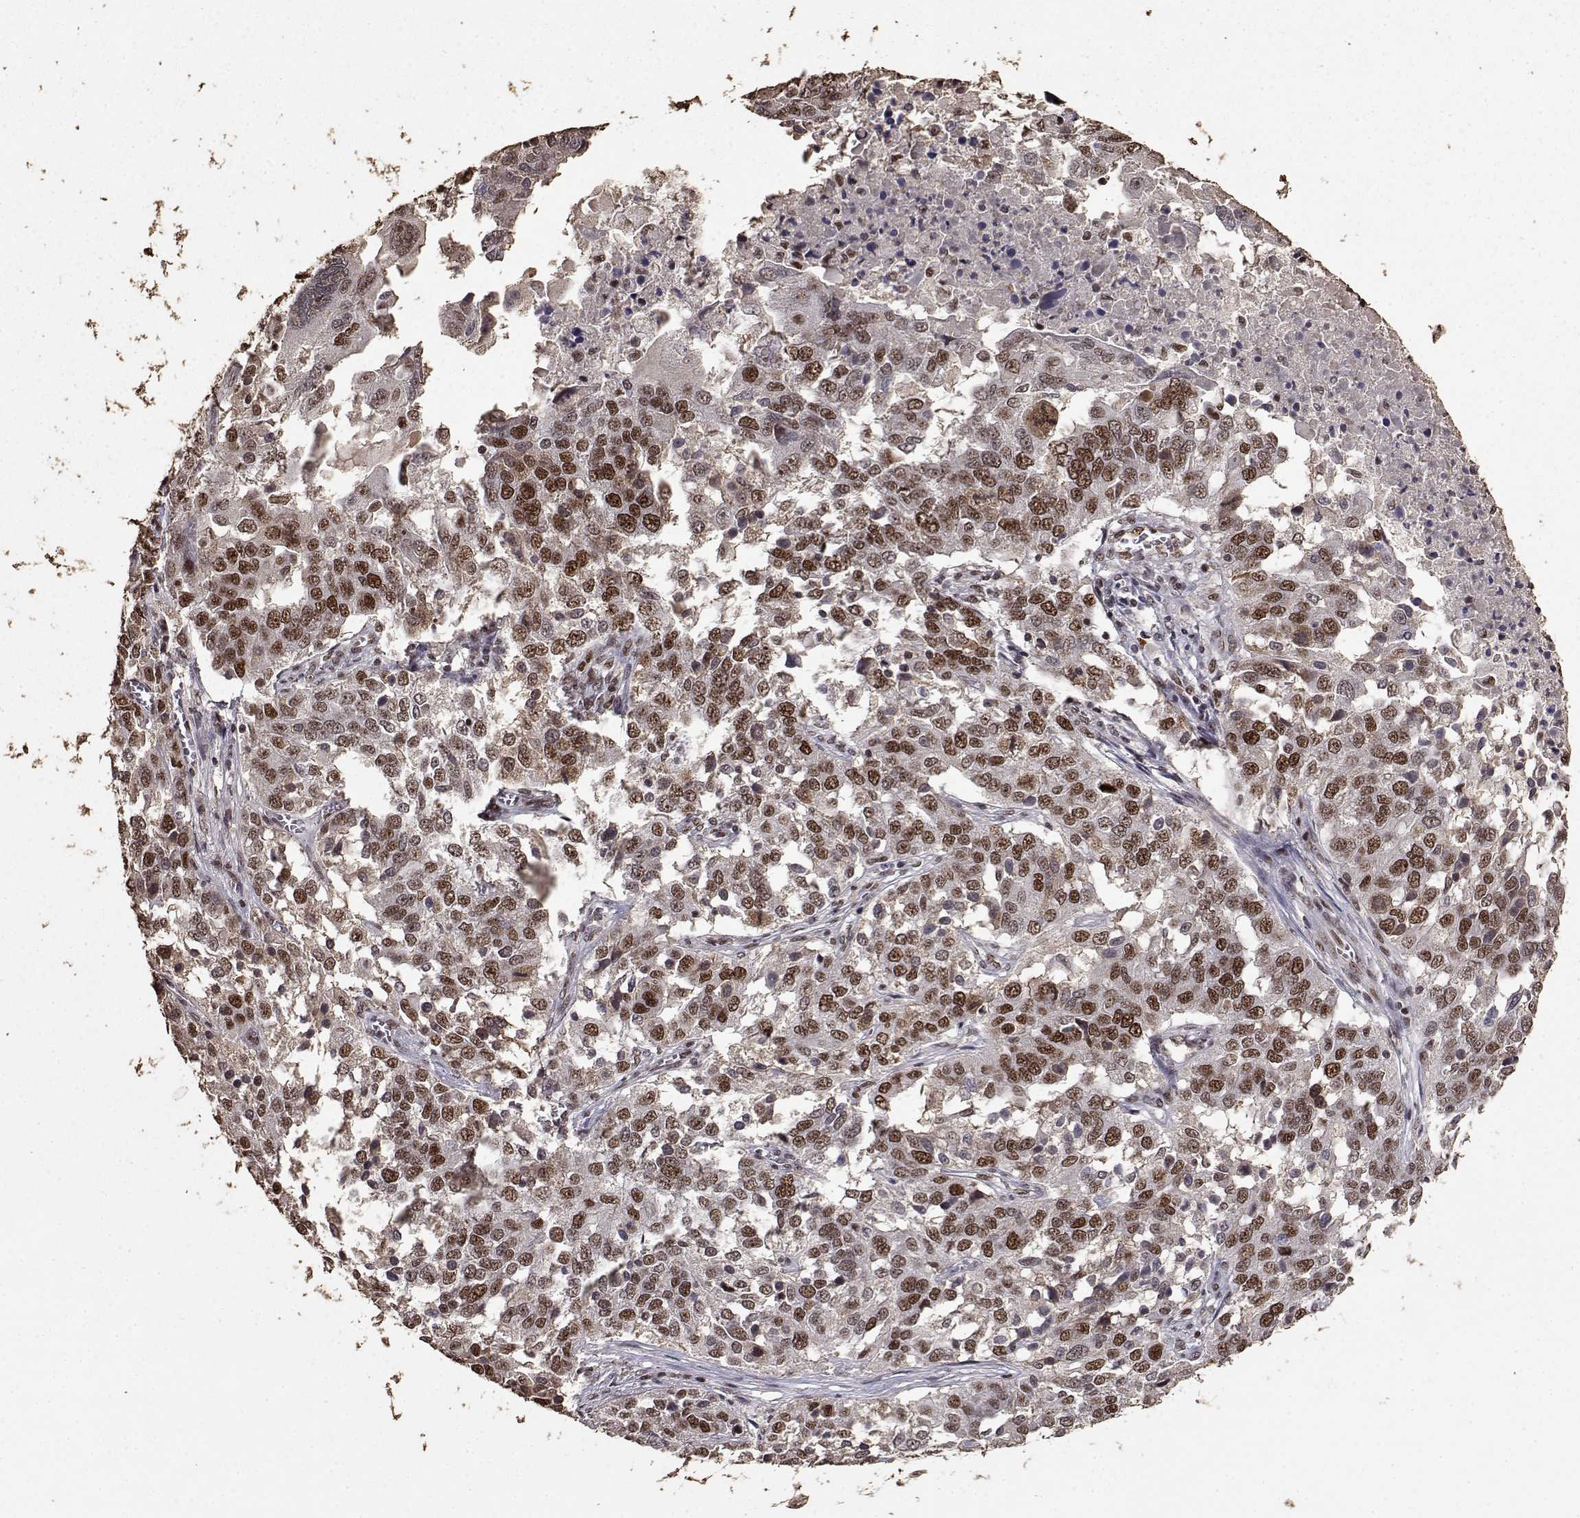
{"staining": {"intensity": "moderate", "quantity": ">75%", "location": "nuclear"}, "tissue": "ovarian cancer", "cell_type": "Tumor cells", "image_type": "cancer", "snomed": [{"axis": "morphology", "description": "Carcinoma, endometroid"}, {"axis": "topography", "description": "Soft tissue"}, {"axis": "topography", "description": "Ovary"}], "caption": "This is a photomicrograph of immunohistochemistry (IHC) staining of ovarian cancer (endometroid carcinoma), which shows moderate expression in the nuclear of tumor cells.", "gene": "TOE1", "patient": {"sex": "female", "age": 52}}